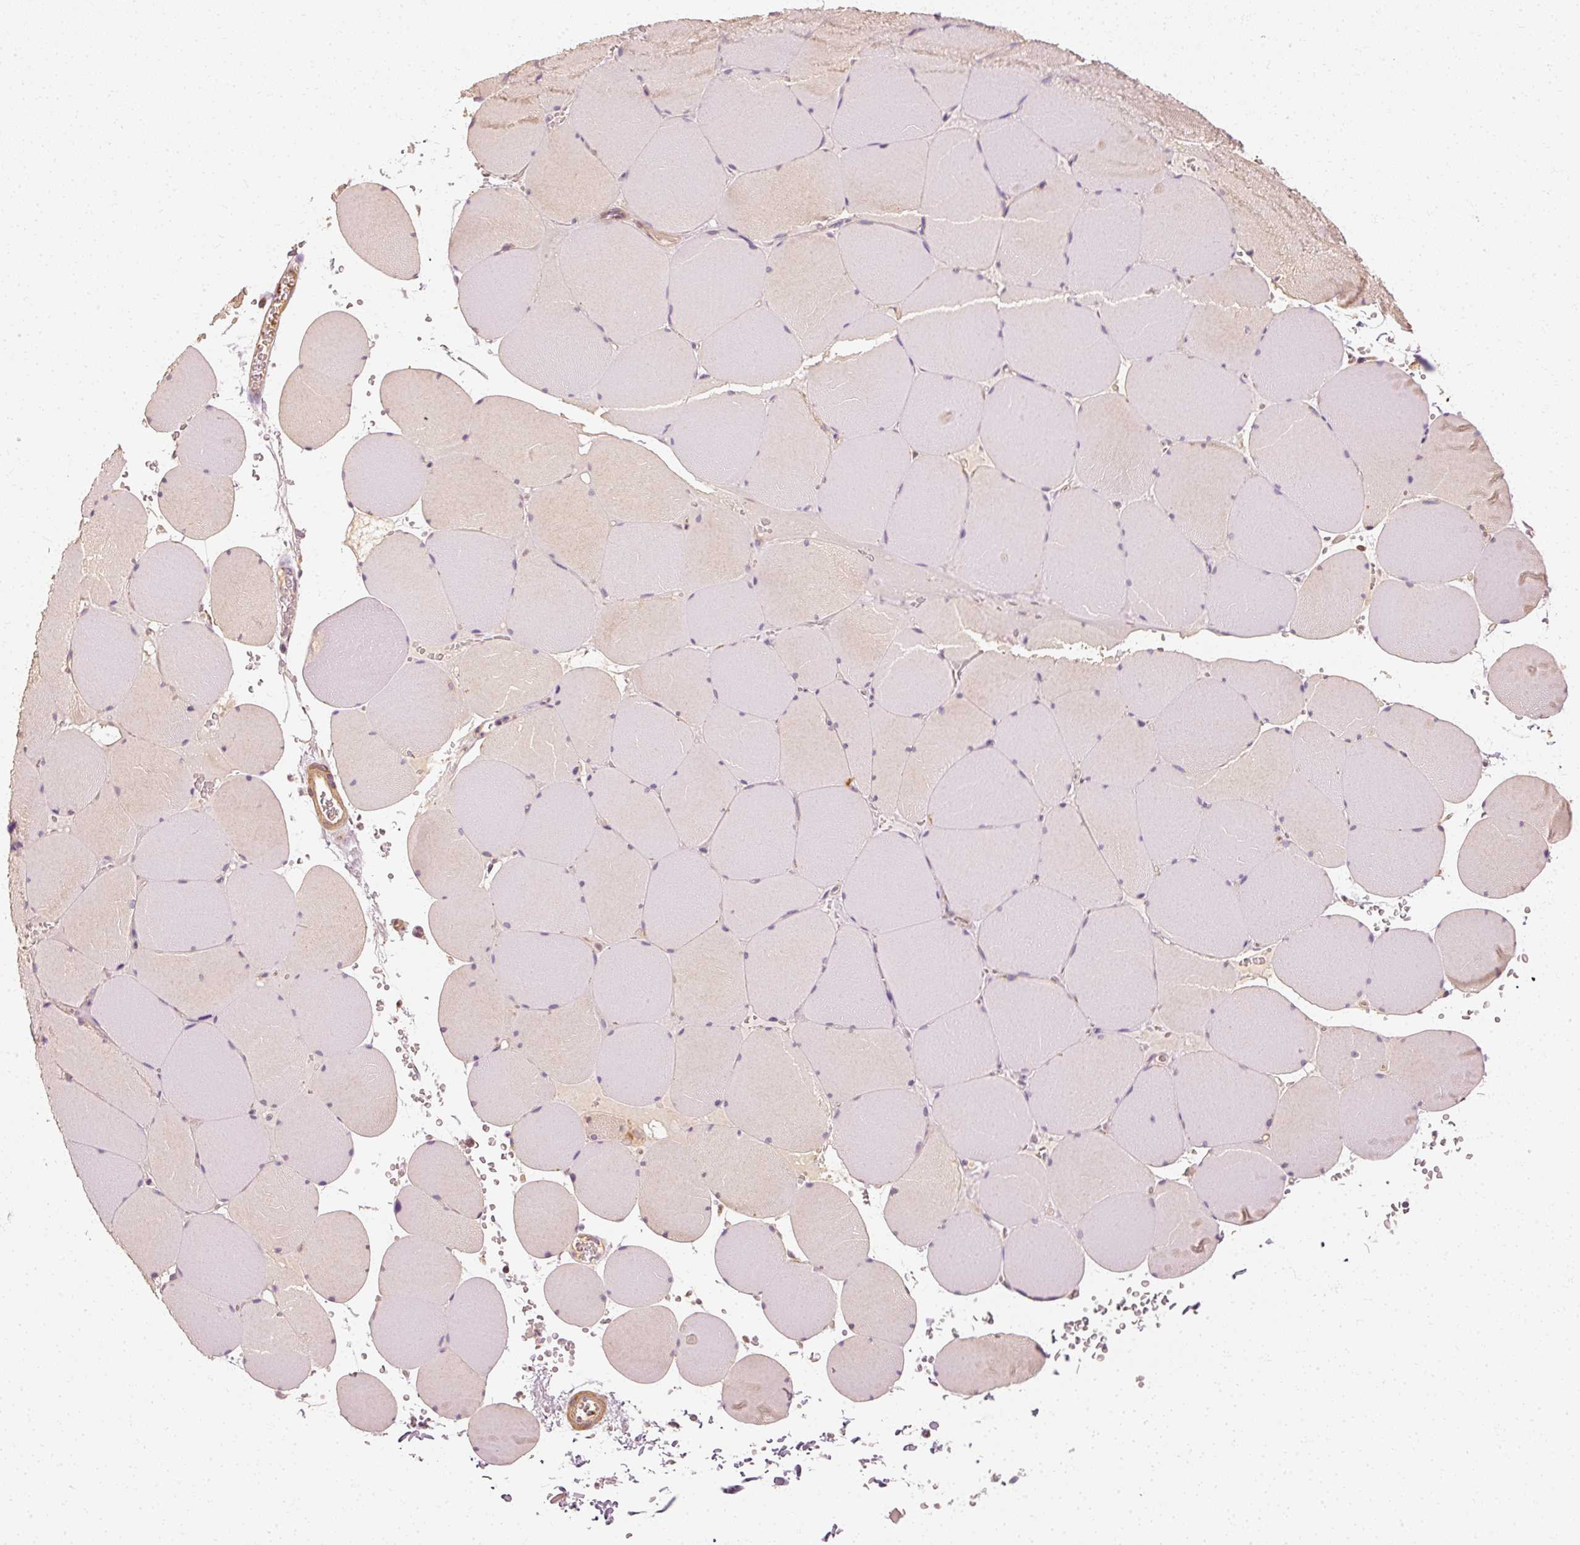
{"staining": {"intensity": "weak", "quantity": "25%-75%", "location": "cytoplasmic/membranous"}, "tissue": "skeletal muscle", "cell_type": "Myocytes", "image_type": "normal", "snomed": [{"axis": "morphology", "description": "Normal tissue, NOS"}, {"axis": "topography", "description": "Skeletal muscle"}, {"axis": "topography", "description": "Head-Neck"}], "caption": "Protein analysis of unremarkable skeletal muscle reveals weak cytoplasmic/membranous expression in approximately 25%-75% of myocytes.", "gene": "TOMM40", "patient": {"sex": "male", "age": 66}}